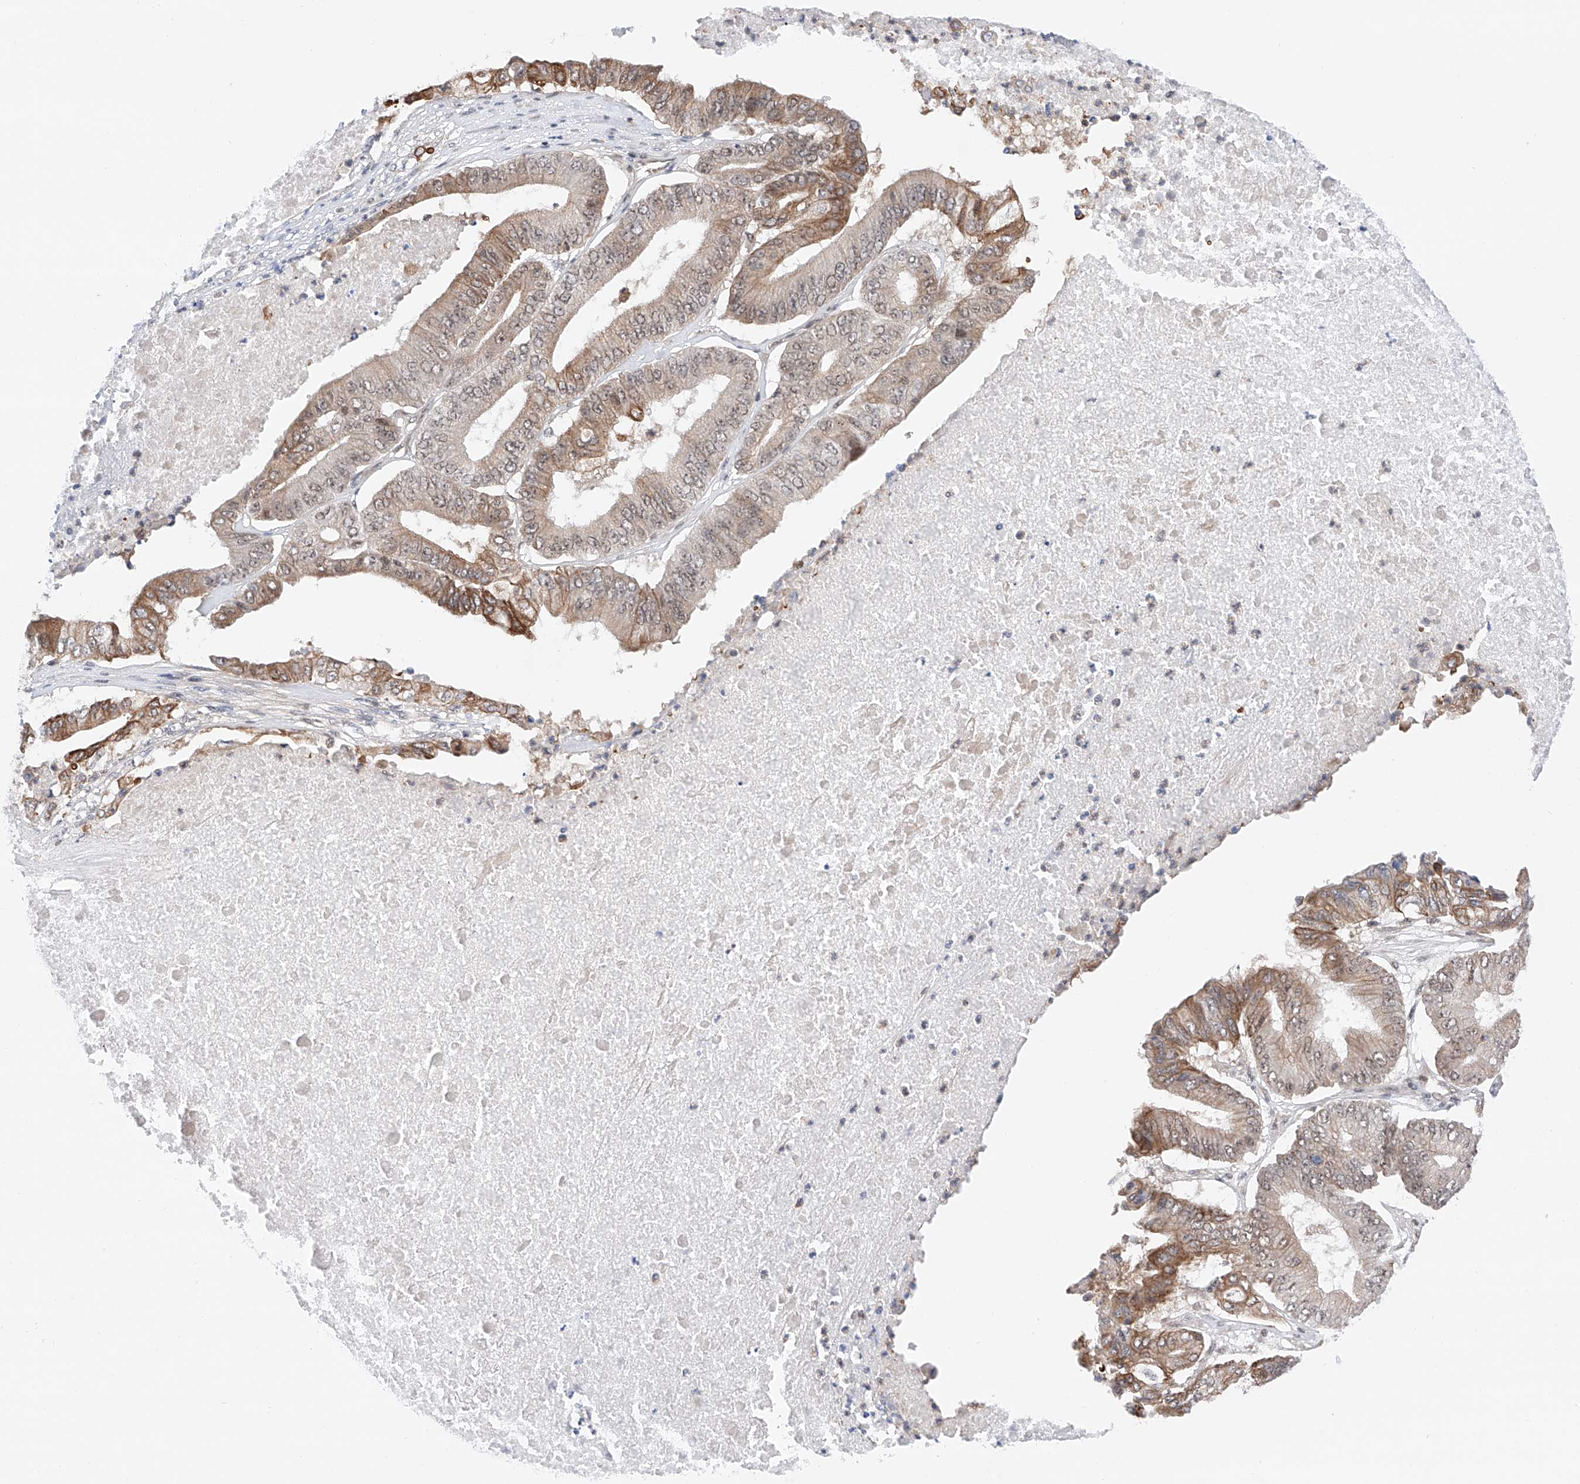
{"staining": {"intensity": "moderate", "quantity": ">75%", "location": "cytoplasmic/membranous,nuclear"}, "tissue": "pancreatic cancer", "cell_type": "Tumor cells", "image_type": "cancer", "snomed": [{"axis": "morphology", "description": "Adenocarcinoma, NOS"}, {"axis": "topography", "description": "Pancreas"}], "caption": "This image exhibits immunohistochemistry staining of adenocarcinoma (pancreatic), with medium moderate cytoplasmic/membranous and nuclear expression in approximately >75% of tumor cells.", "gene": "SNRNP200", "patient": {"sex": "female", "age": 77}}